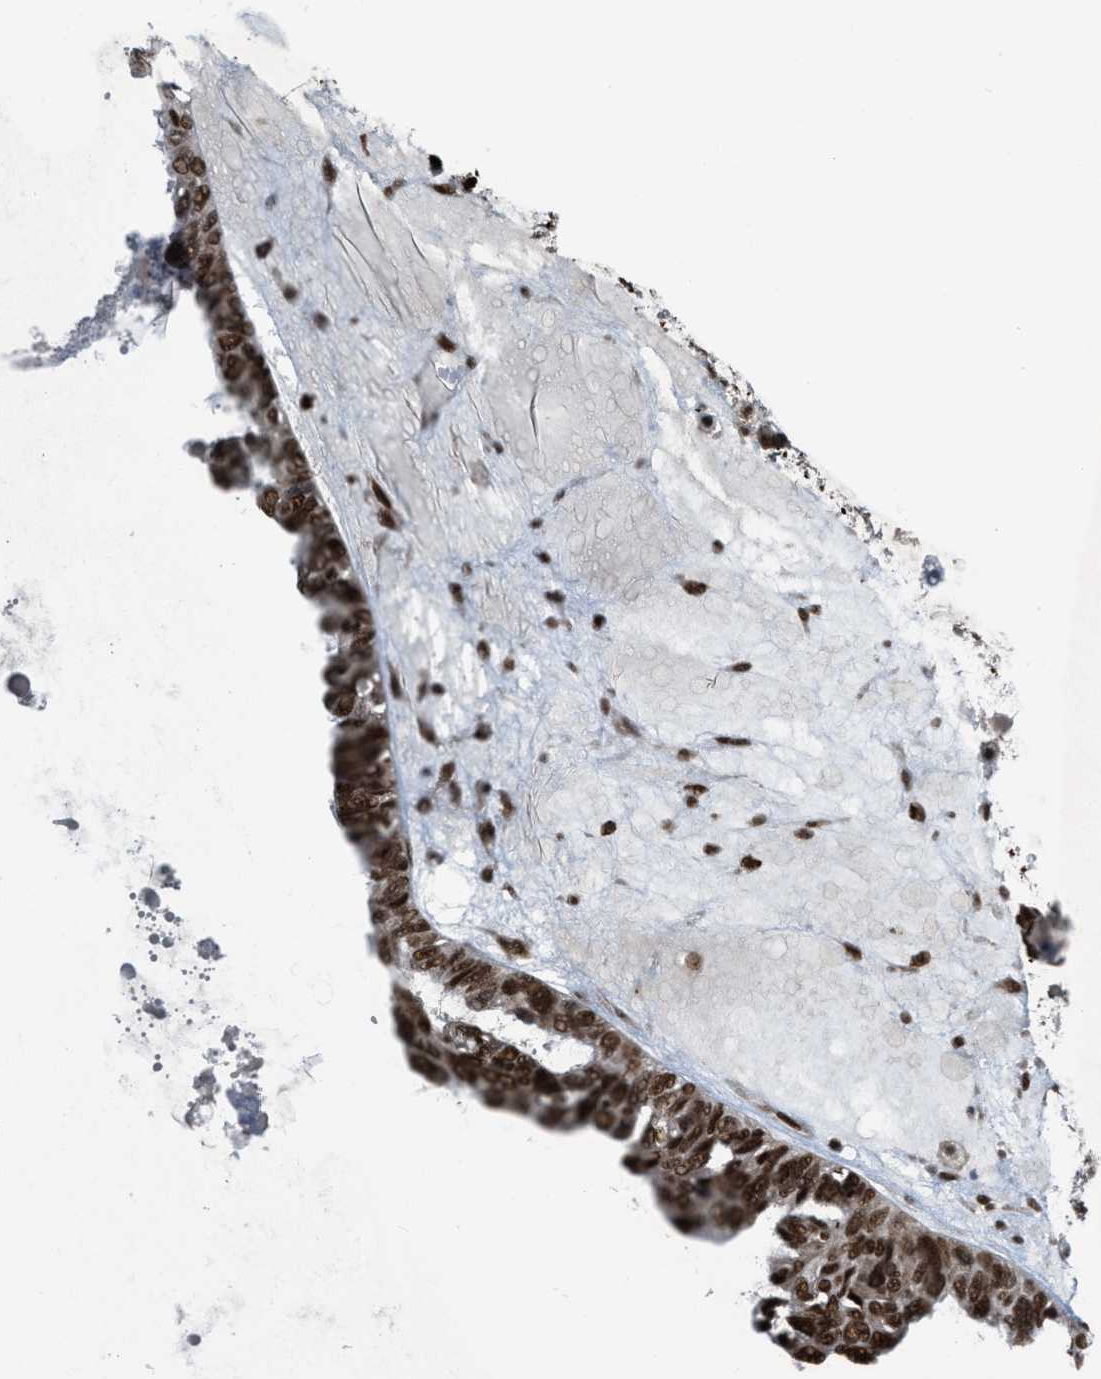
{"staining": {"intensity": "strong", "quantity": ">75%", "location": "nuclear"}, "tissue": "ovarian cancer", "cell_type": "Tumor cells", "image_type": "cancer", "snomed": [{"axis": "morphology", "description": "Cystadenocarcinoma, serous, NOS"}, {"axis": "topography", "description": "Ovary"}], "caption": "Tumor cells show high levels of strong nuclear staining in about >75% of cells in human ovarian cancer.", "gene": "RFX5", "patient": {"sex": "female", "age": 79}}